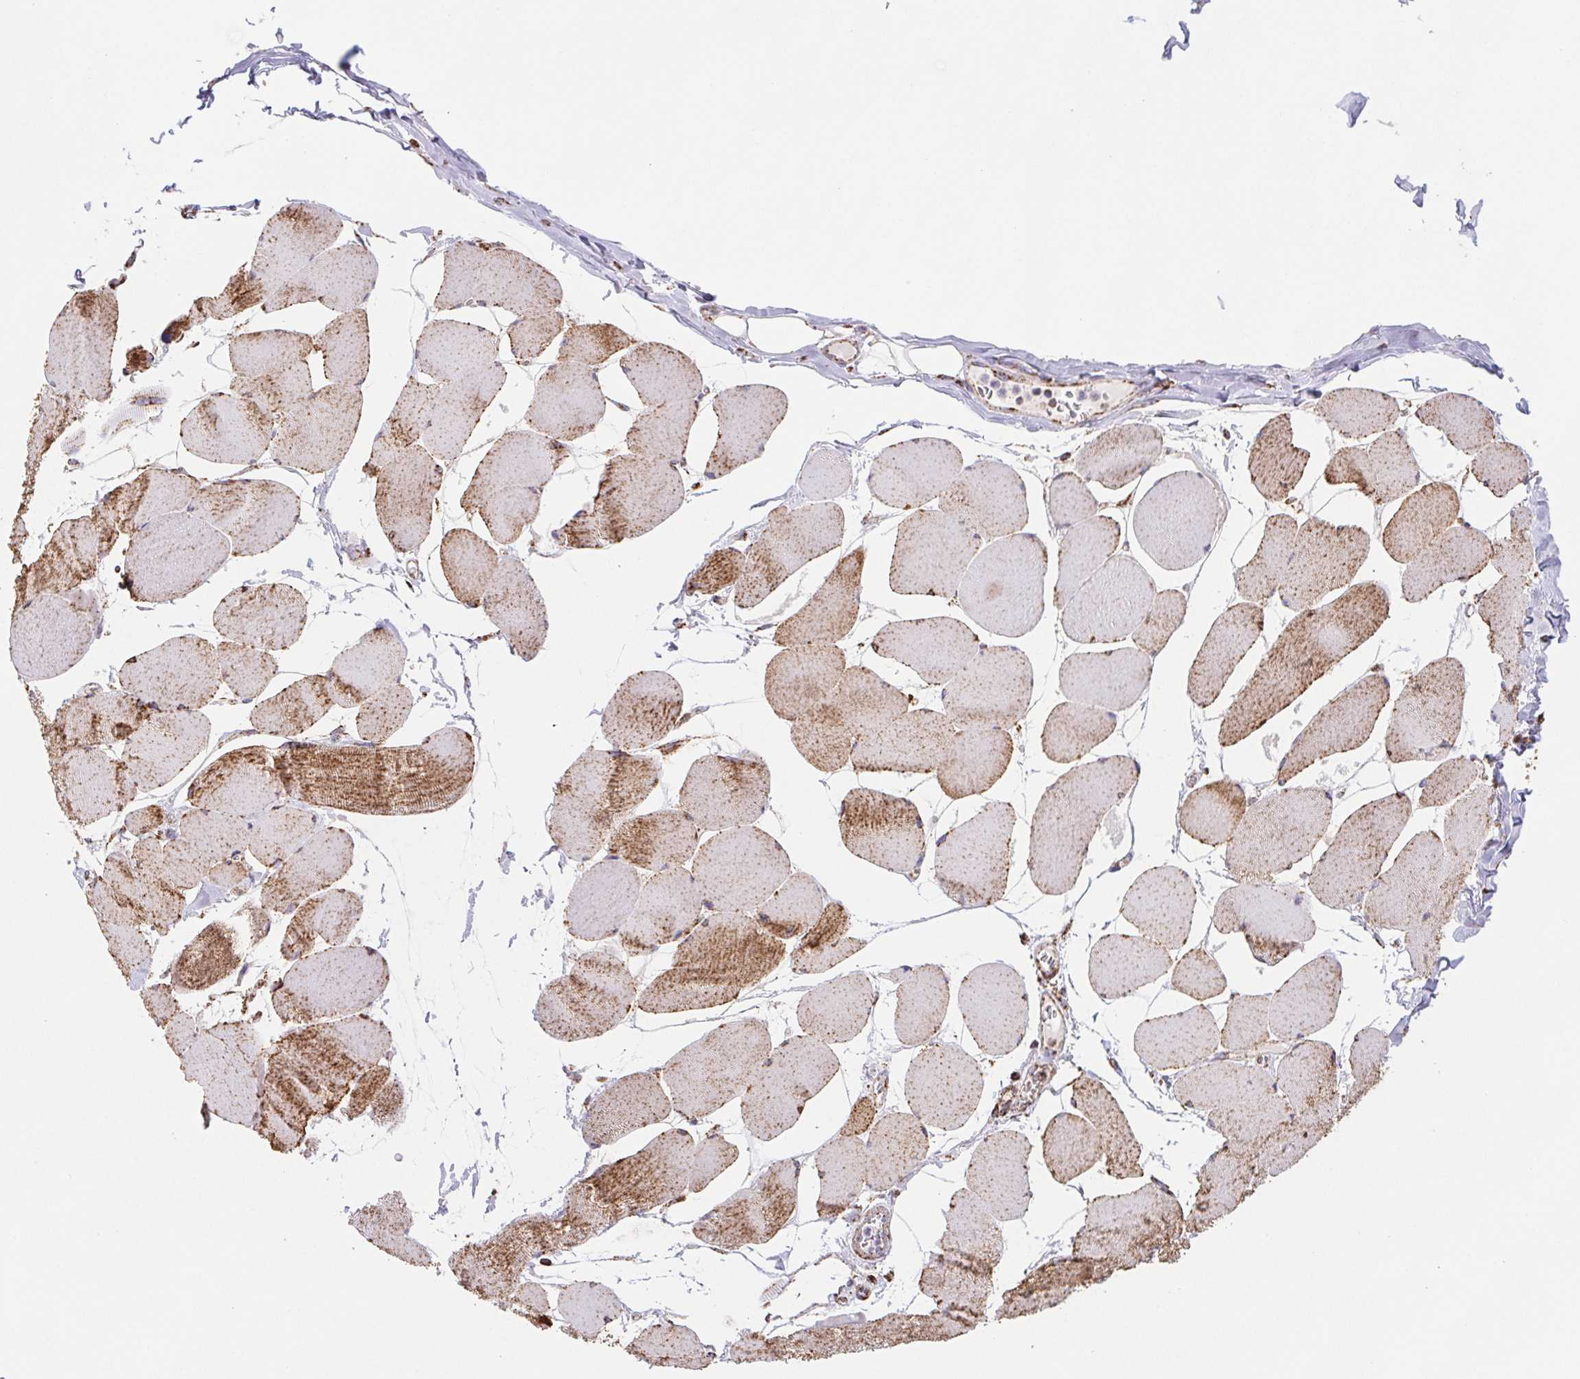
{"staining": {"intensity": "strong", "quantity": "25%-75%", "location": "cytoplasmic/membranous"}, "tissue": "skeletal muscle", "cell_type": "Myocytes", "image_type": "normal", "snomed": [{"axis": "morphology", "description": "Normal tissue, NOS"}, {"axis": "topography", "description": "Skeletal muscle"}], "caption": "Protein analysis of normal skeletal muscle displays strong cytoplasmic/membranous staining in approximately 25%-75% of myocytes. (DAB (3,3'-diaminobenzidine) IHC with brightfield microscopy, high magnification).", "gene": "NIPSNAP2", "patient": {"sex": "female", "age": 75}}